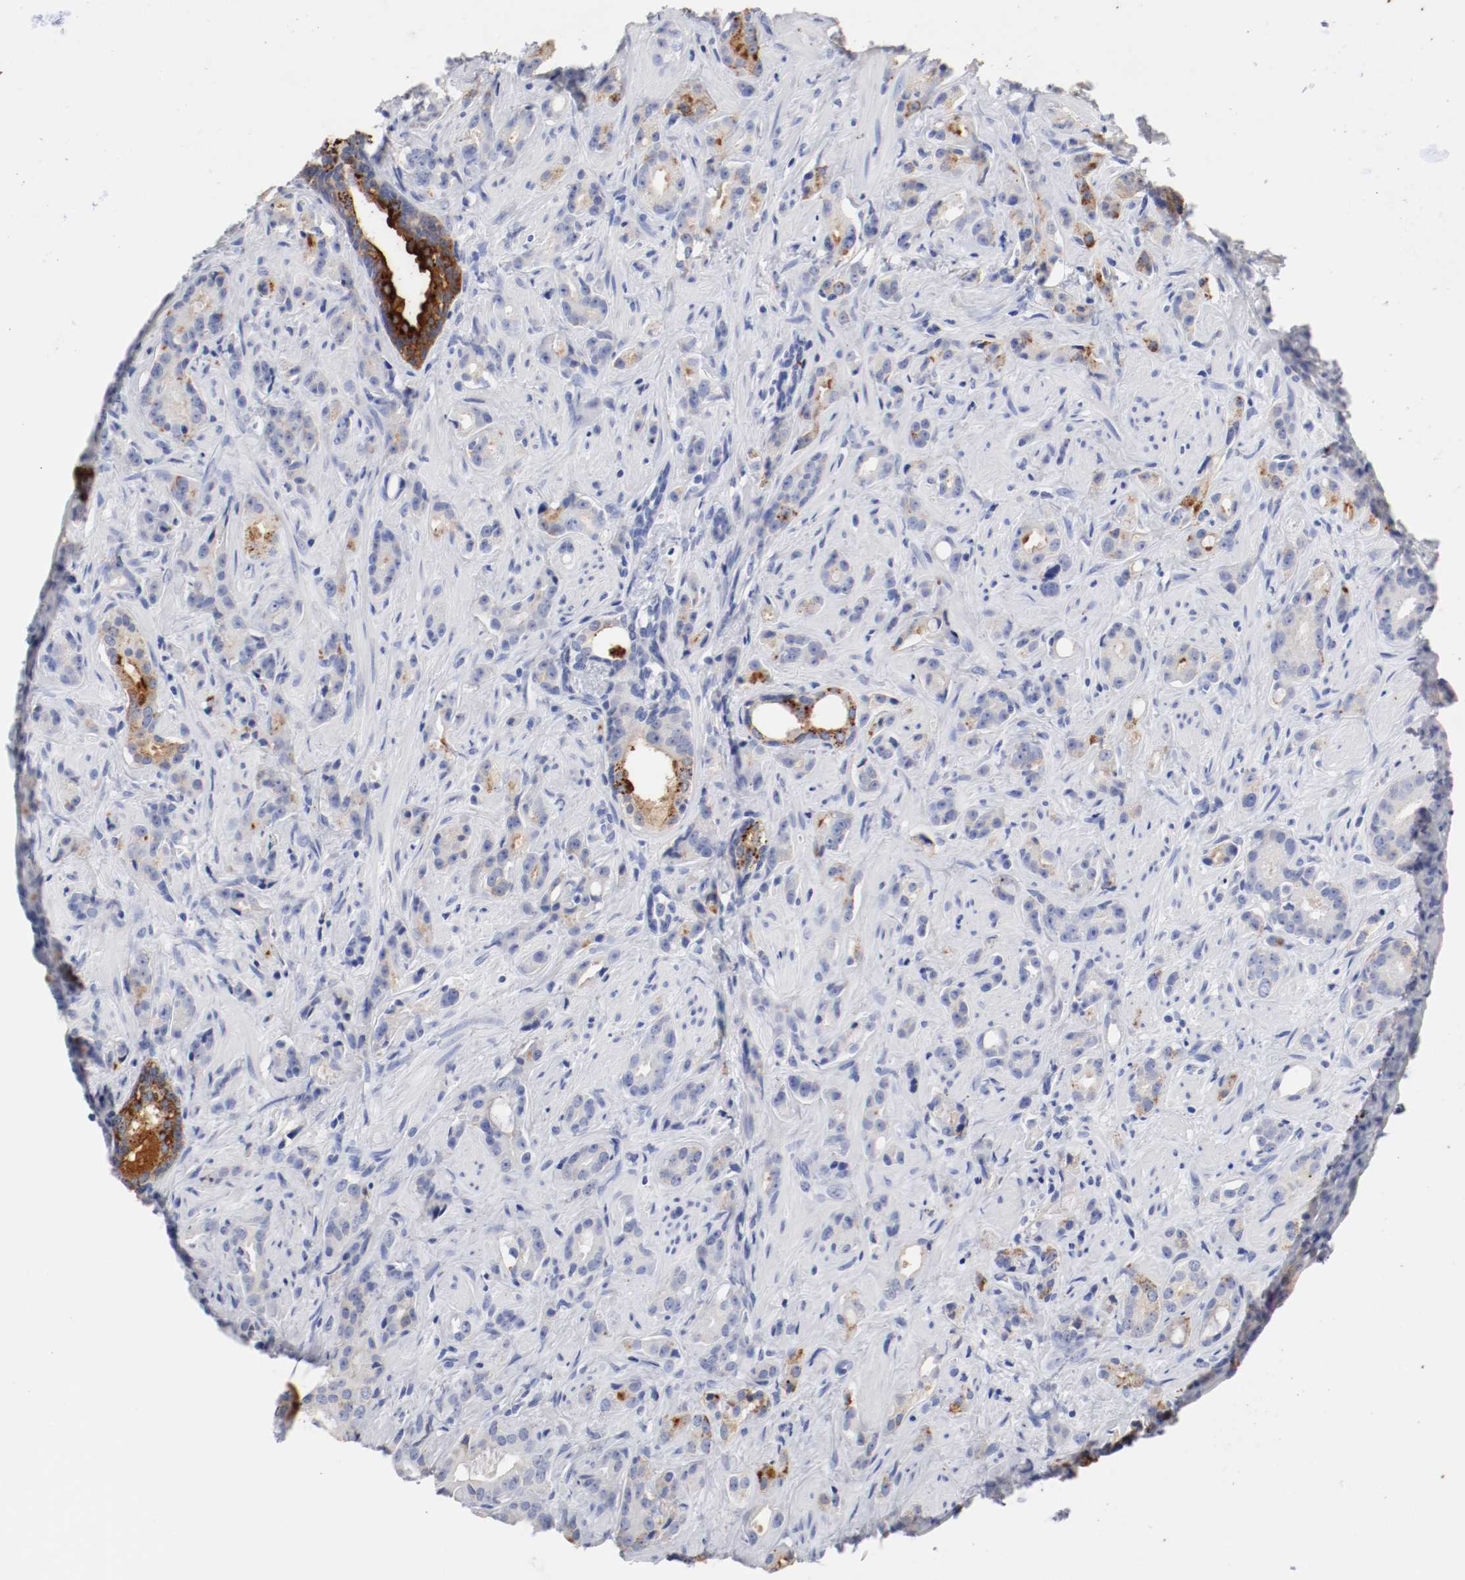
{"staining": {"intensity": "strong", "quantity": "25%-75%", "location": "cytoplasmic/membranous"}, "tissue": "prostate cancer", "cell_type": "Tumor cells", "image_type": "cancer", "snomed": [{"axis": "morphology", "description": "Adenocarcinoma, Low grade"}, {"axis": "topography", "description": "Prostate"}], "caption": "Immunohistochemical staining of prostate cancer (low-grade adenocarcinoma) shows high levels of strong cytoplasmic/membranous protein staining in approximately 25%-75% of tumor cells.", "gene": "GAD1", "patient": {"sex": "male", "age": 57}}